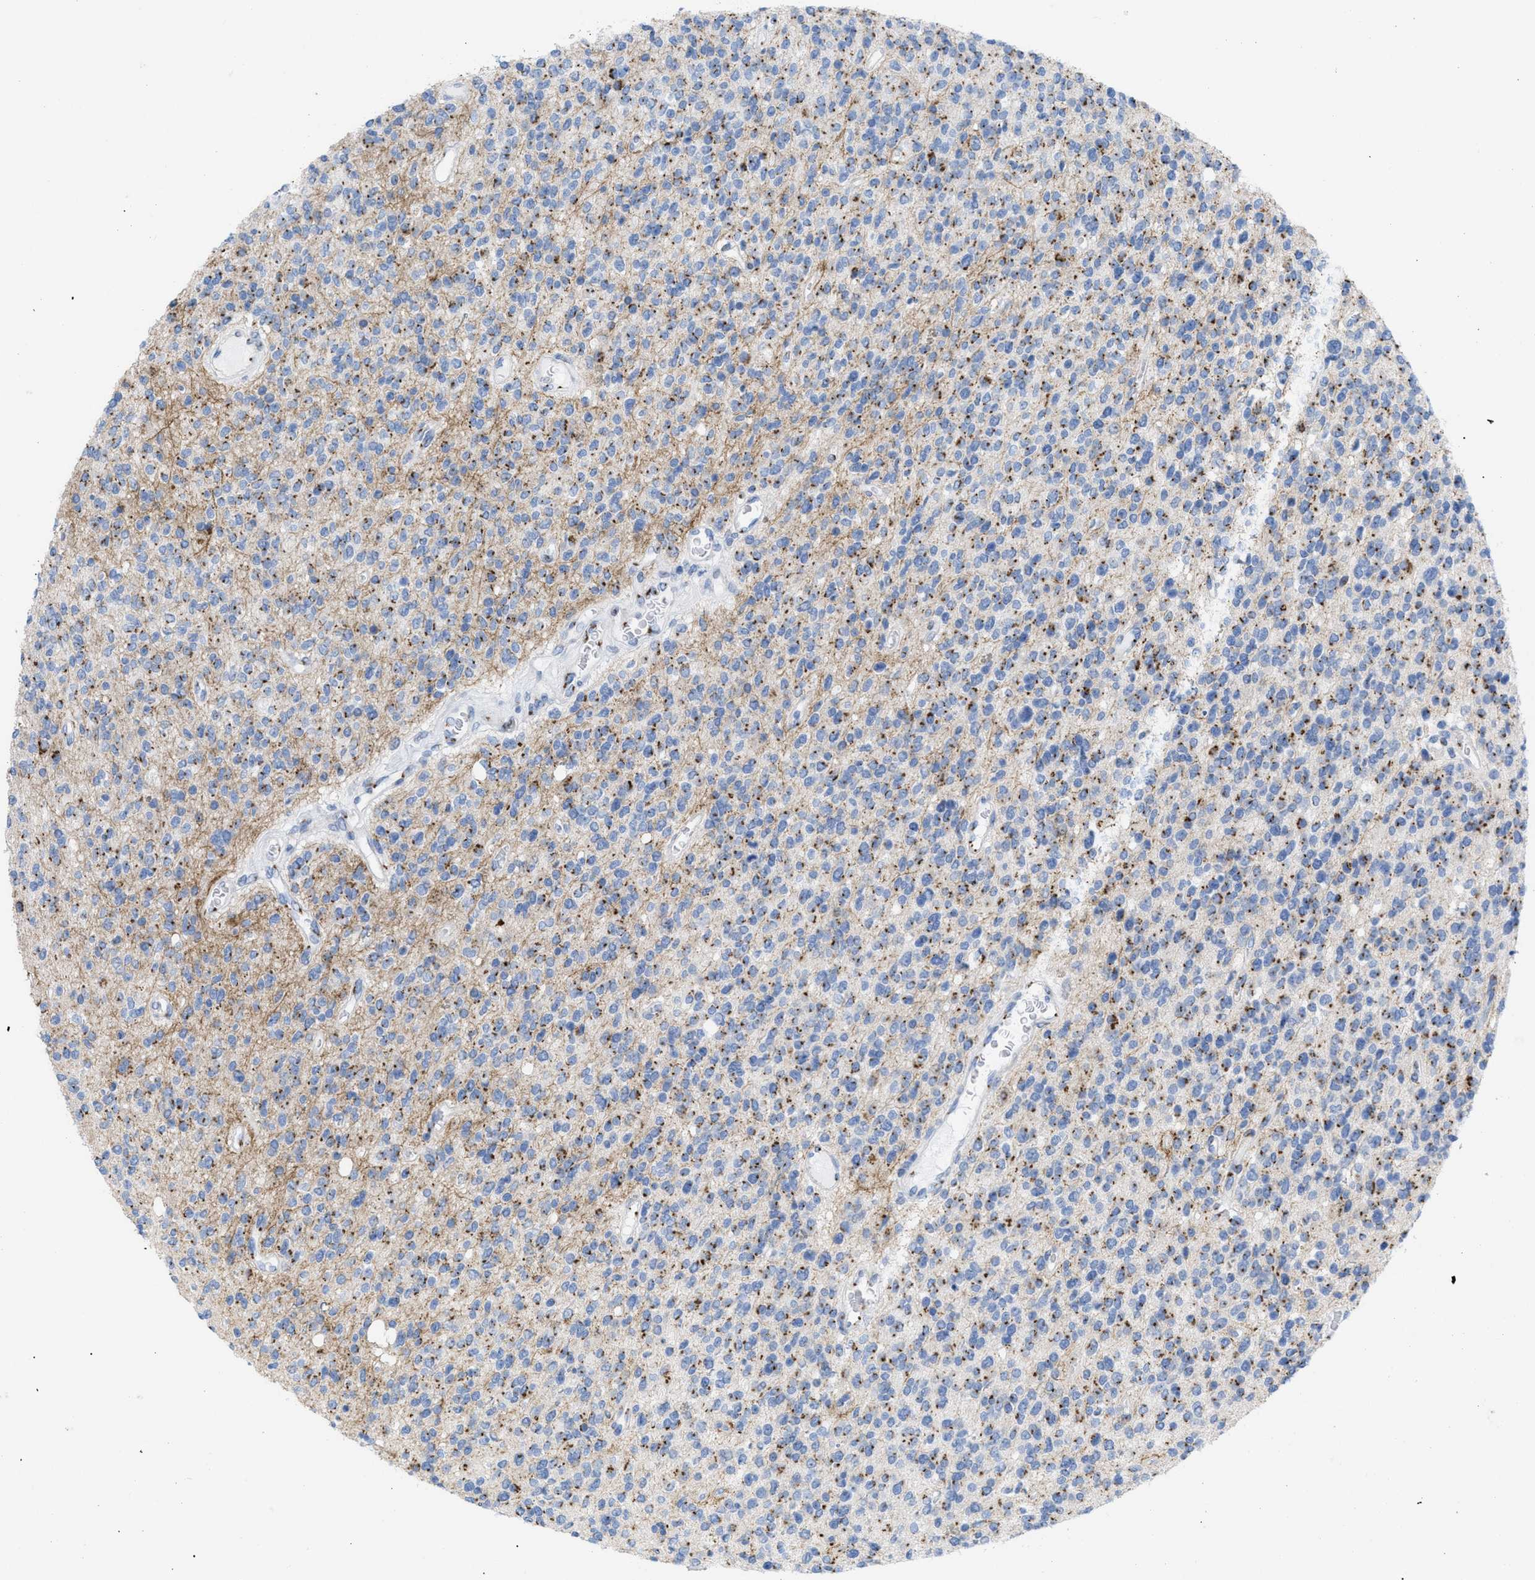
{"staining": {"intensity": "moderate", "quantity": "25%-75%", "location": "cytoplasmic/membranous"}, "tissue": "glioma", "cell_type": "Tumor cells", "image_type": "cancer", "snomed": [{"axis": "morphology", "description": "Glioma, malignant, High grade"}, {"axis": "topography", "description": "Brain"}], "caption": "High-magnification brightfield microscopy of glioma stained with DAB (brown) and counterstained with hematoxylin (blue). tumor cells exhibit moderate cytoplasmic/membranous staining is identified in approximately25%-75% of cells.", "gene": "TMEM17", "patient": {"sex": "male", "age": 34}}